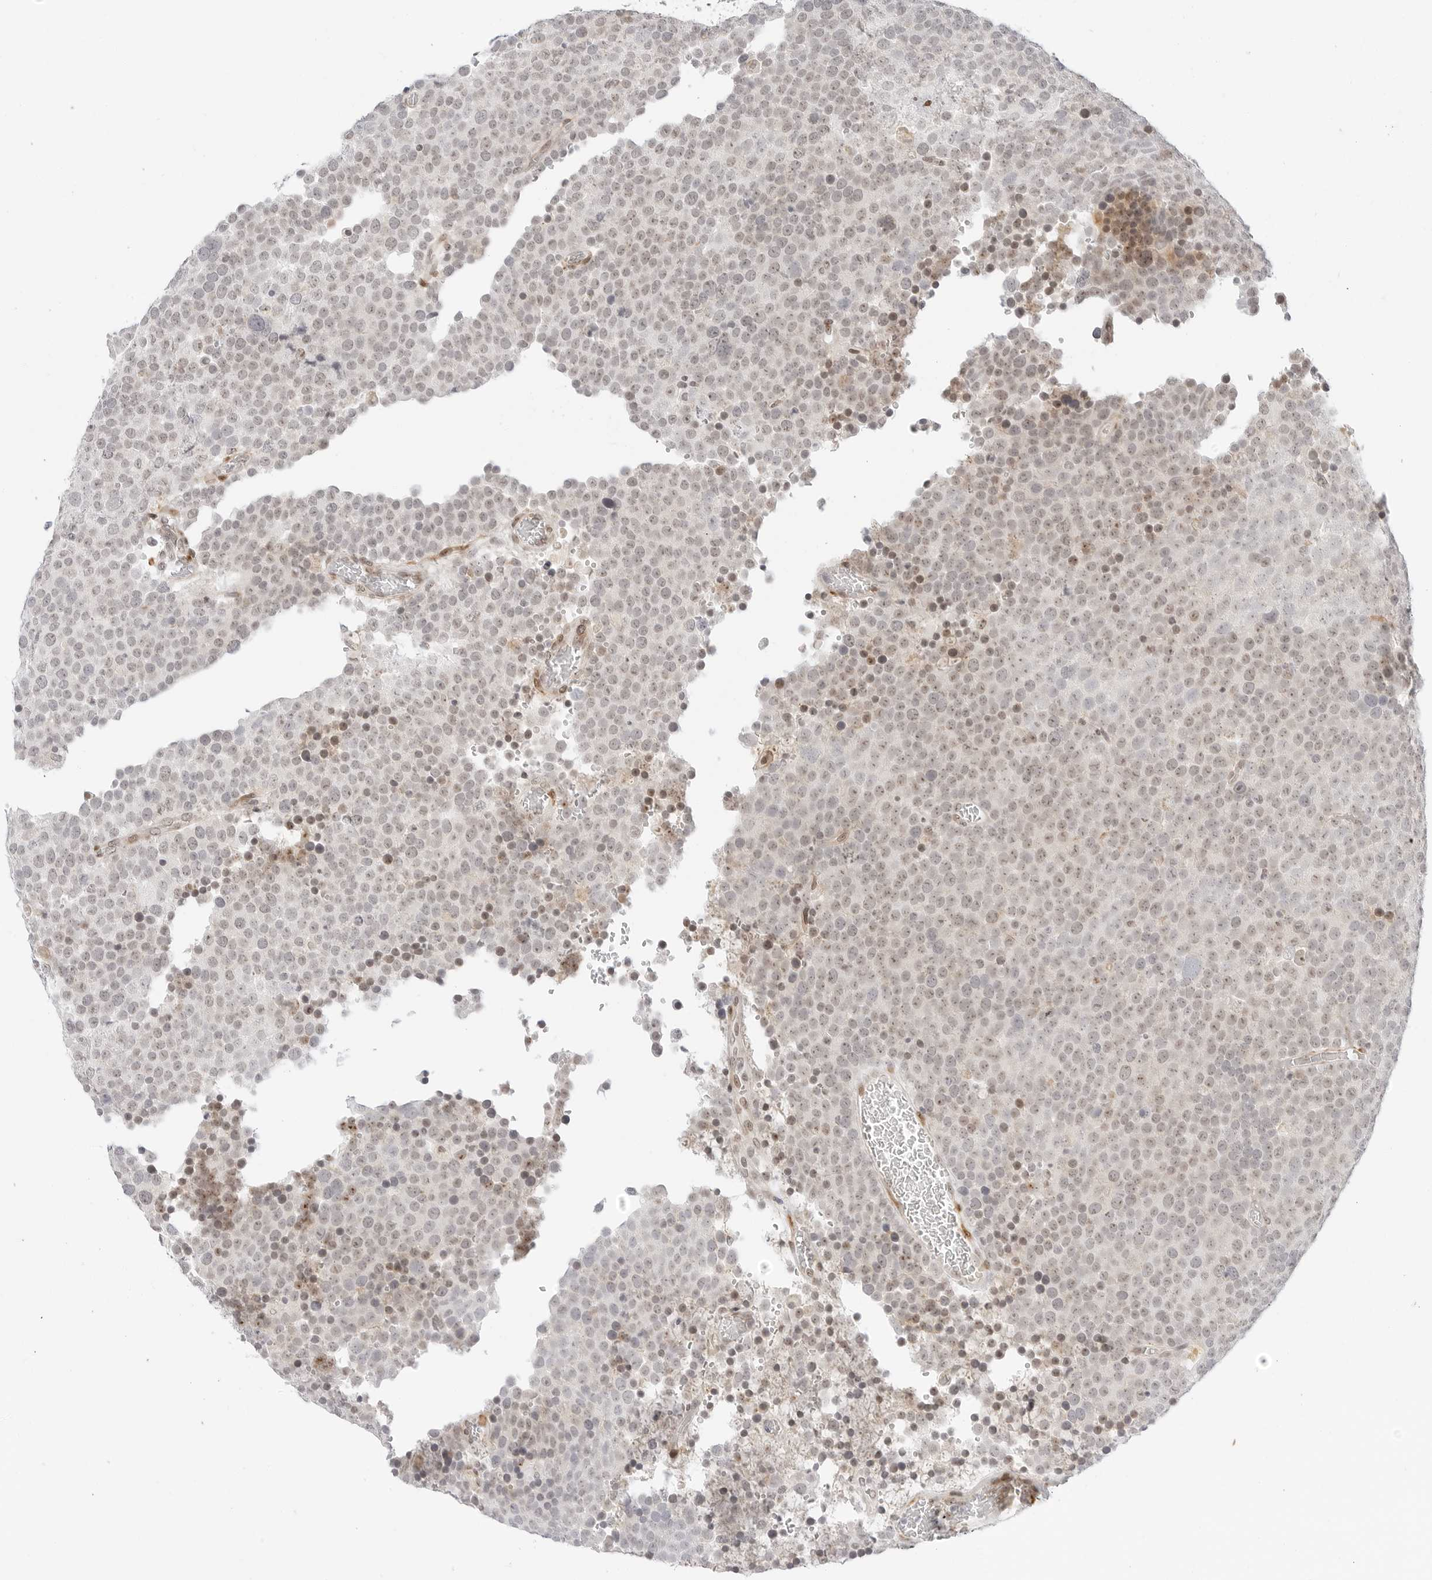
{"staining": {"intensity": "weak", "quantity": "25%-75%", "location": "nuclear"}, "tissue": "testis cancer", "cell_type": "Tumor cells", "image_type": "cancer", "snomed": [{"axis": "morphology", "description": "Seminoma, NOS"}, {"axis": "topography", "description": "Testis"}], "caption": "IHC histopathology image of neoplastic tissue: human testis cancer stained using immunohistochemistry (IHC) reveals low levels of weak protein expression localized specifically in the nuclear of tumor cells, appearing as a nuclear brown color.", "gene": "HIPK3", "patient": {"sex": "male", "age": 71}}